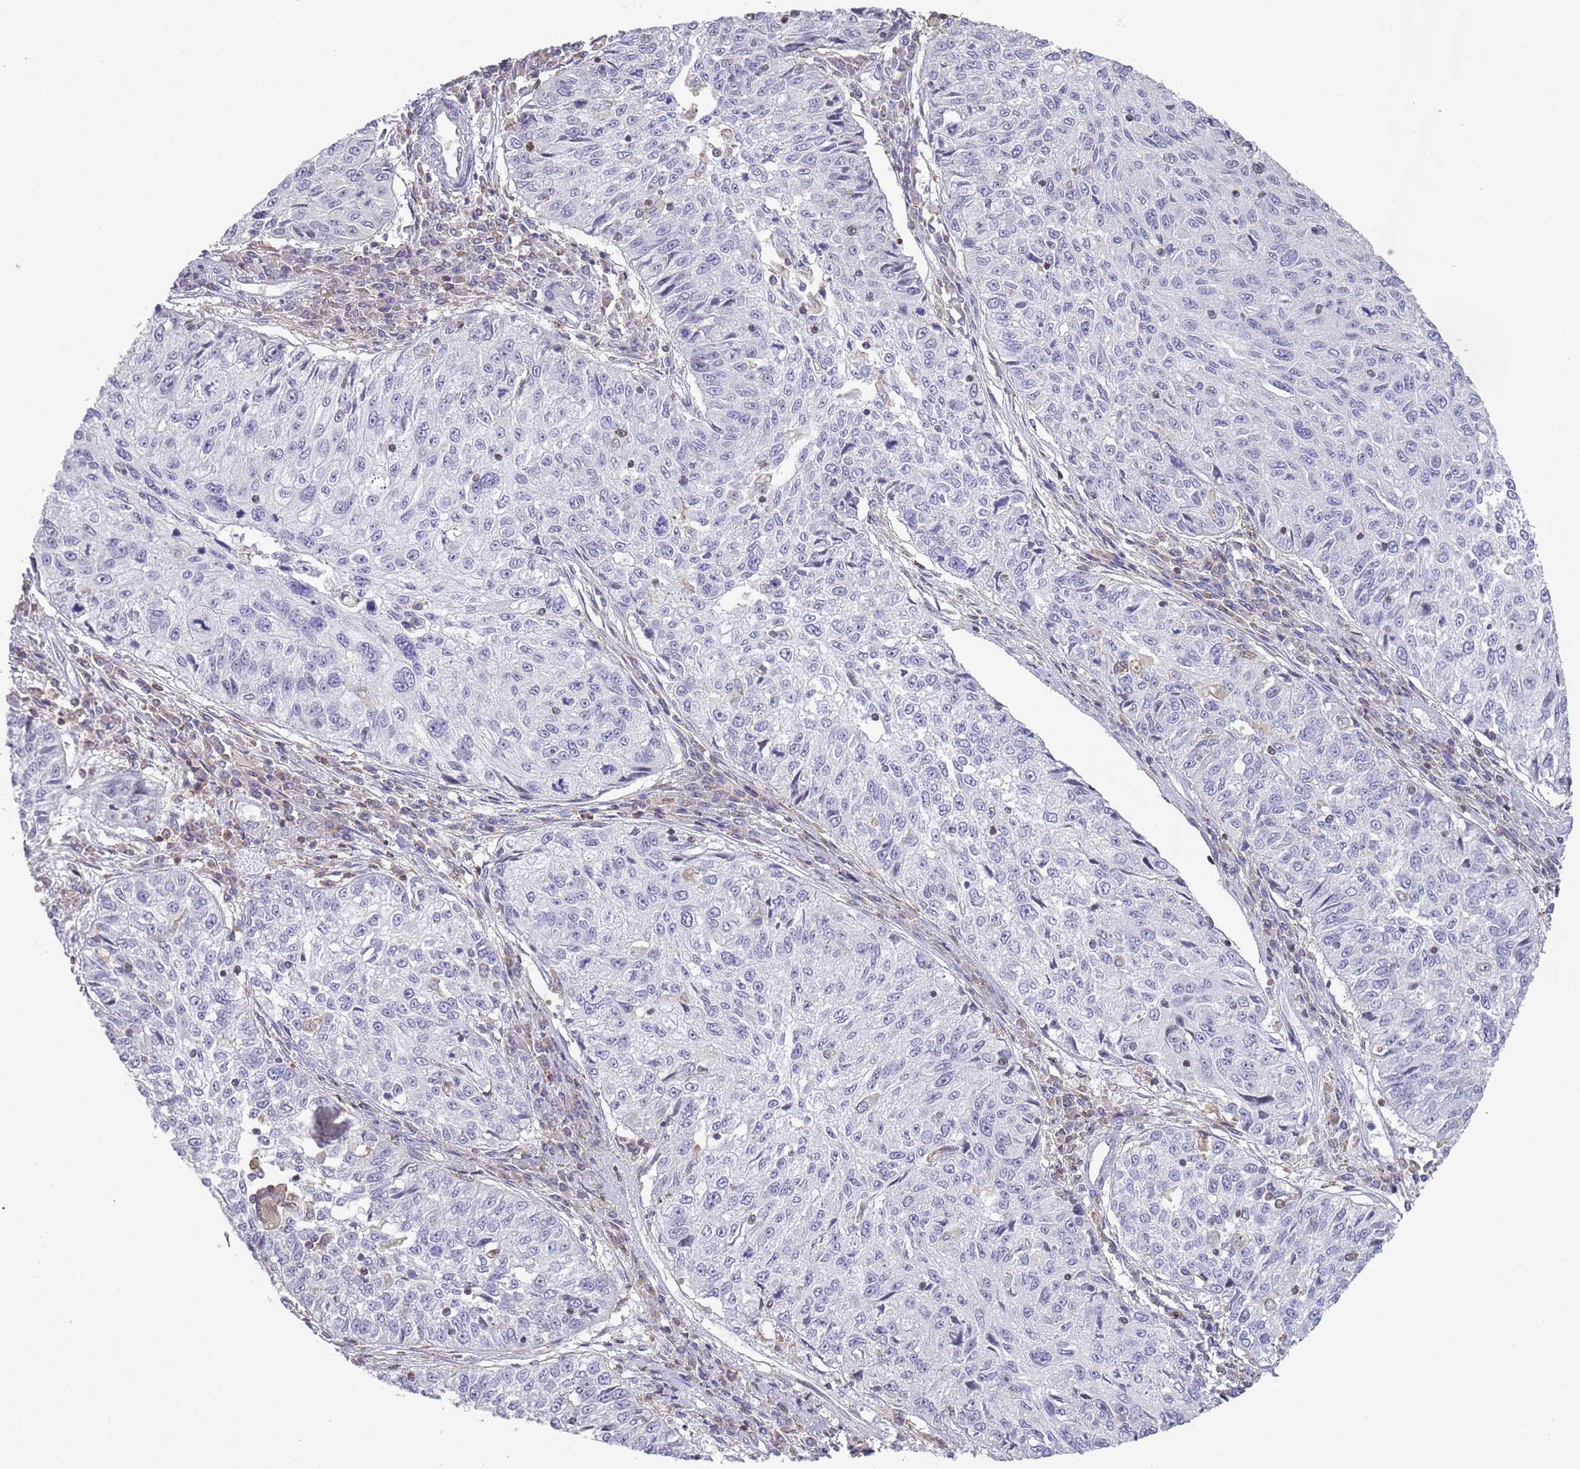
{"staining": {"intensity": "negative", "quantity": "none", "location": "none"}, "tissue": "cervical cancer", "cell_type": "Tumor cells", "image_type": "cancer", "snomed": [{"axis": "morphology", "description": "Squamous cell carcinoma, NOS"}, {"axis": "topography", "description": "Cervix"}], "caption": "Immunohistochemistry of cervical cancer reveals no expression in tumor cells. (IHC, brightfield microscopy, high magnification).", "gene": "LPXN", "patient": {"sex": "female", "age": 57}}